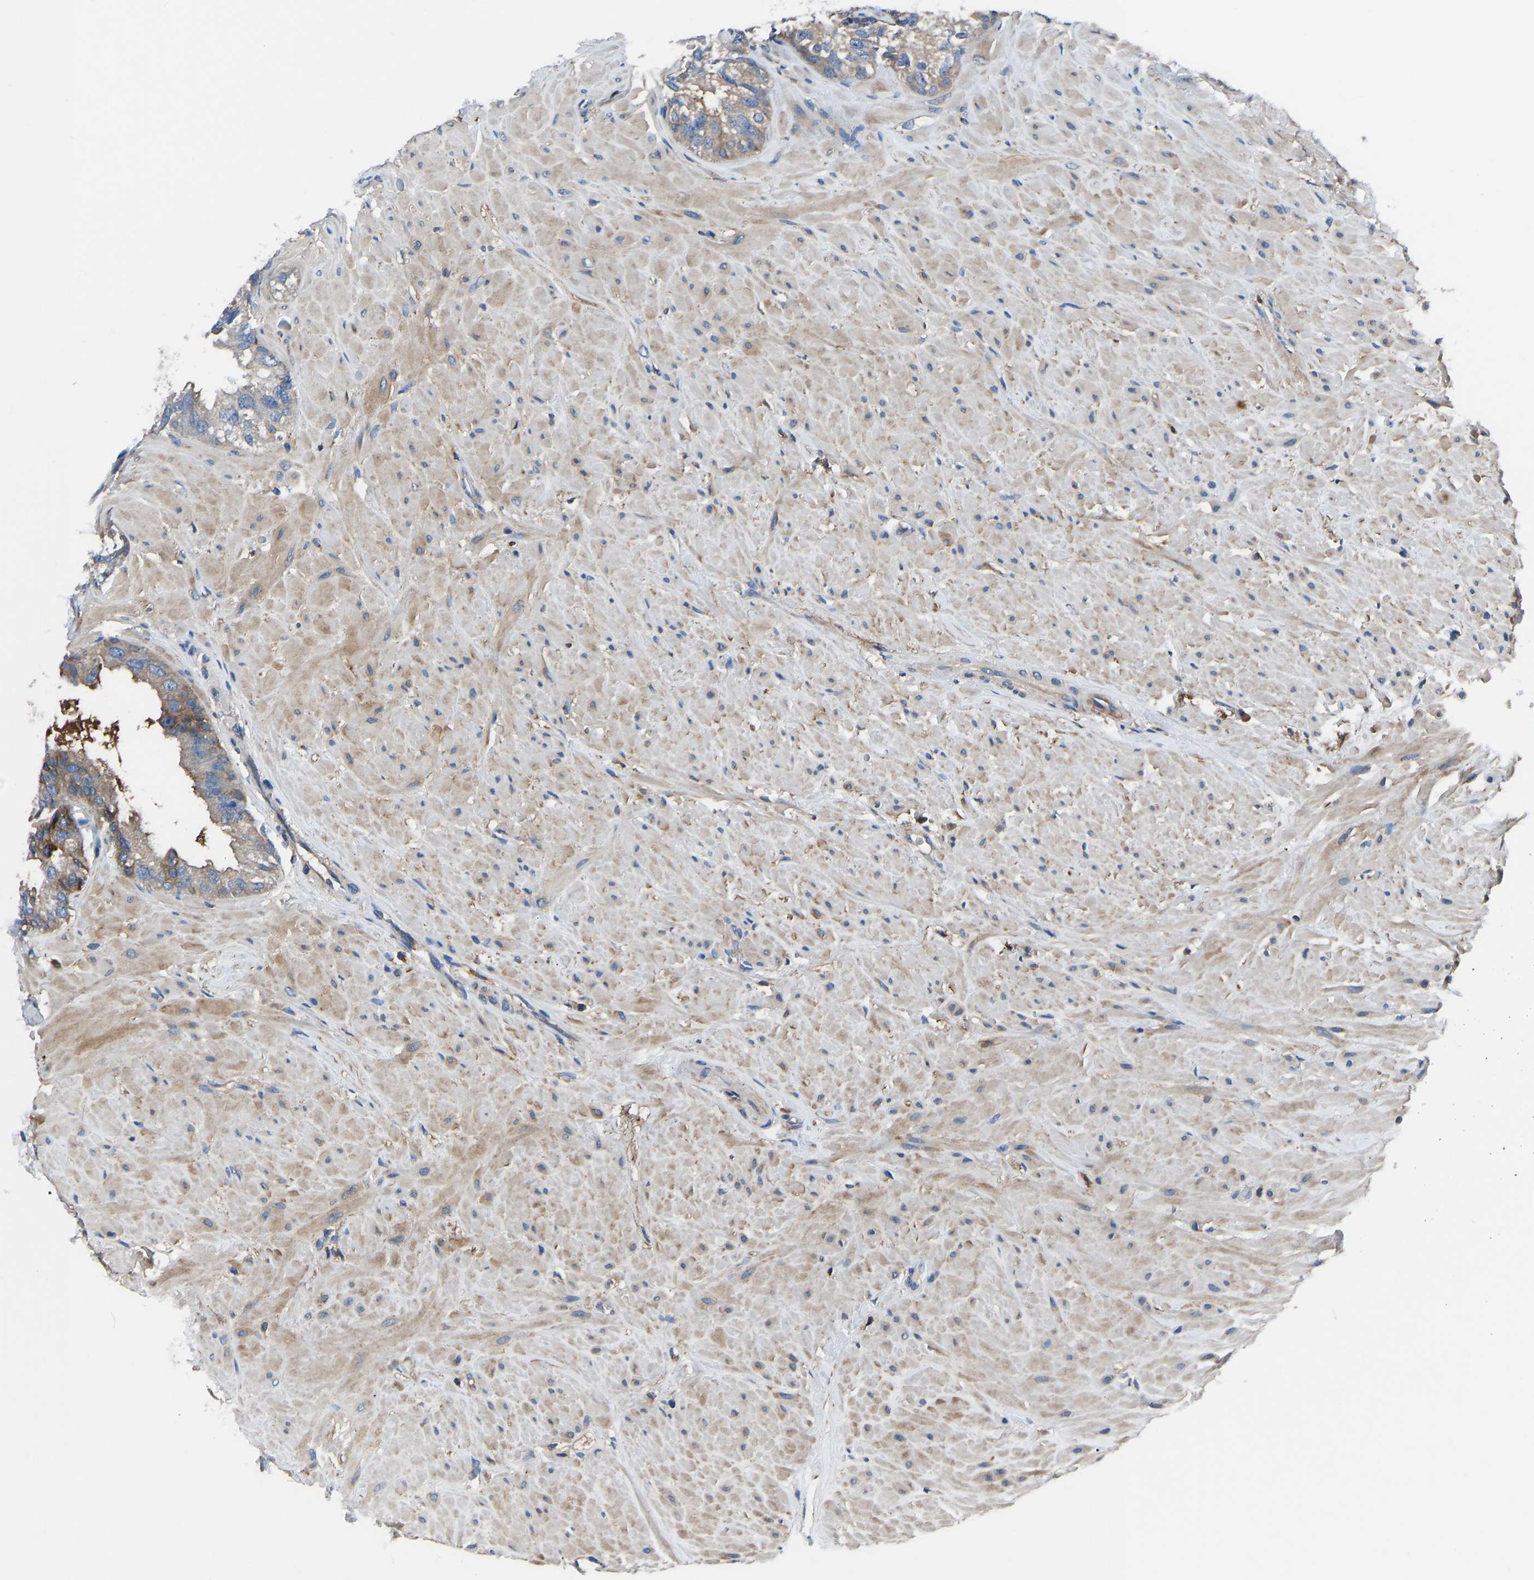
{"staining": {"intensity": "weak", "quantity": ">75%", "location": "cytoplasmic/membranous"}, "tissue": "seminal vesicle", "cell_type": "Glandular cells", "image_type": "normal", "snomed": [{"axis": "morphology", "description": "Normal tissue, NOS"}, {"axis": "topography", "description": "Seminal veicle"}], "caption": "Seminal vesicle stained with immunohistochemistry exhibits weak cytoplasmic/membranous positivity in about >75% of glandular cells.", "gene": "PRKAR1A", "patient": {"sex": "male", "age": 68}}